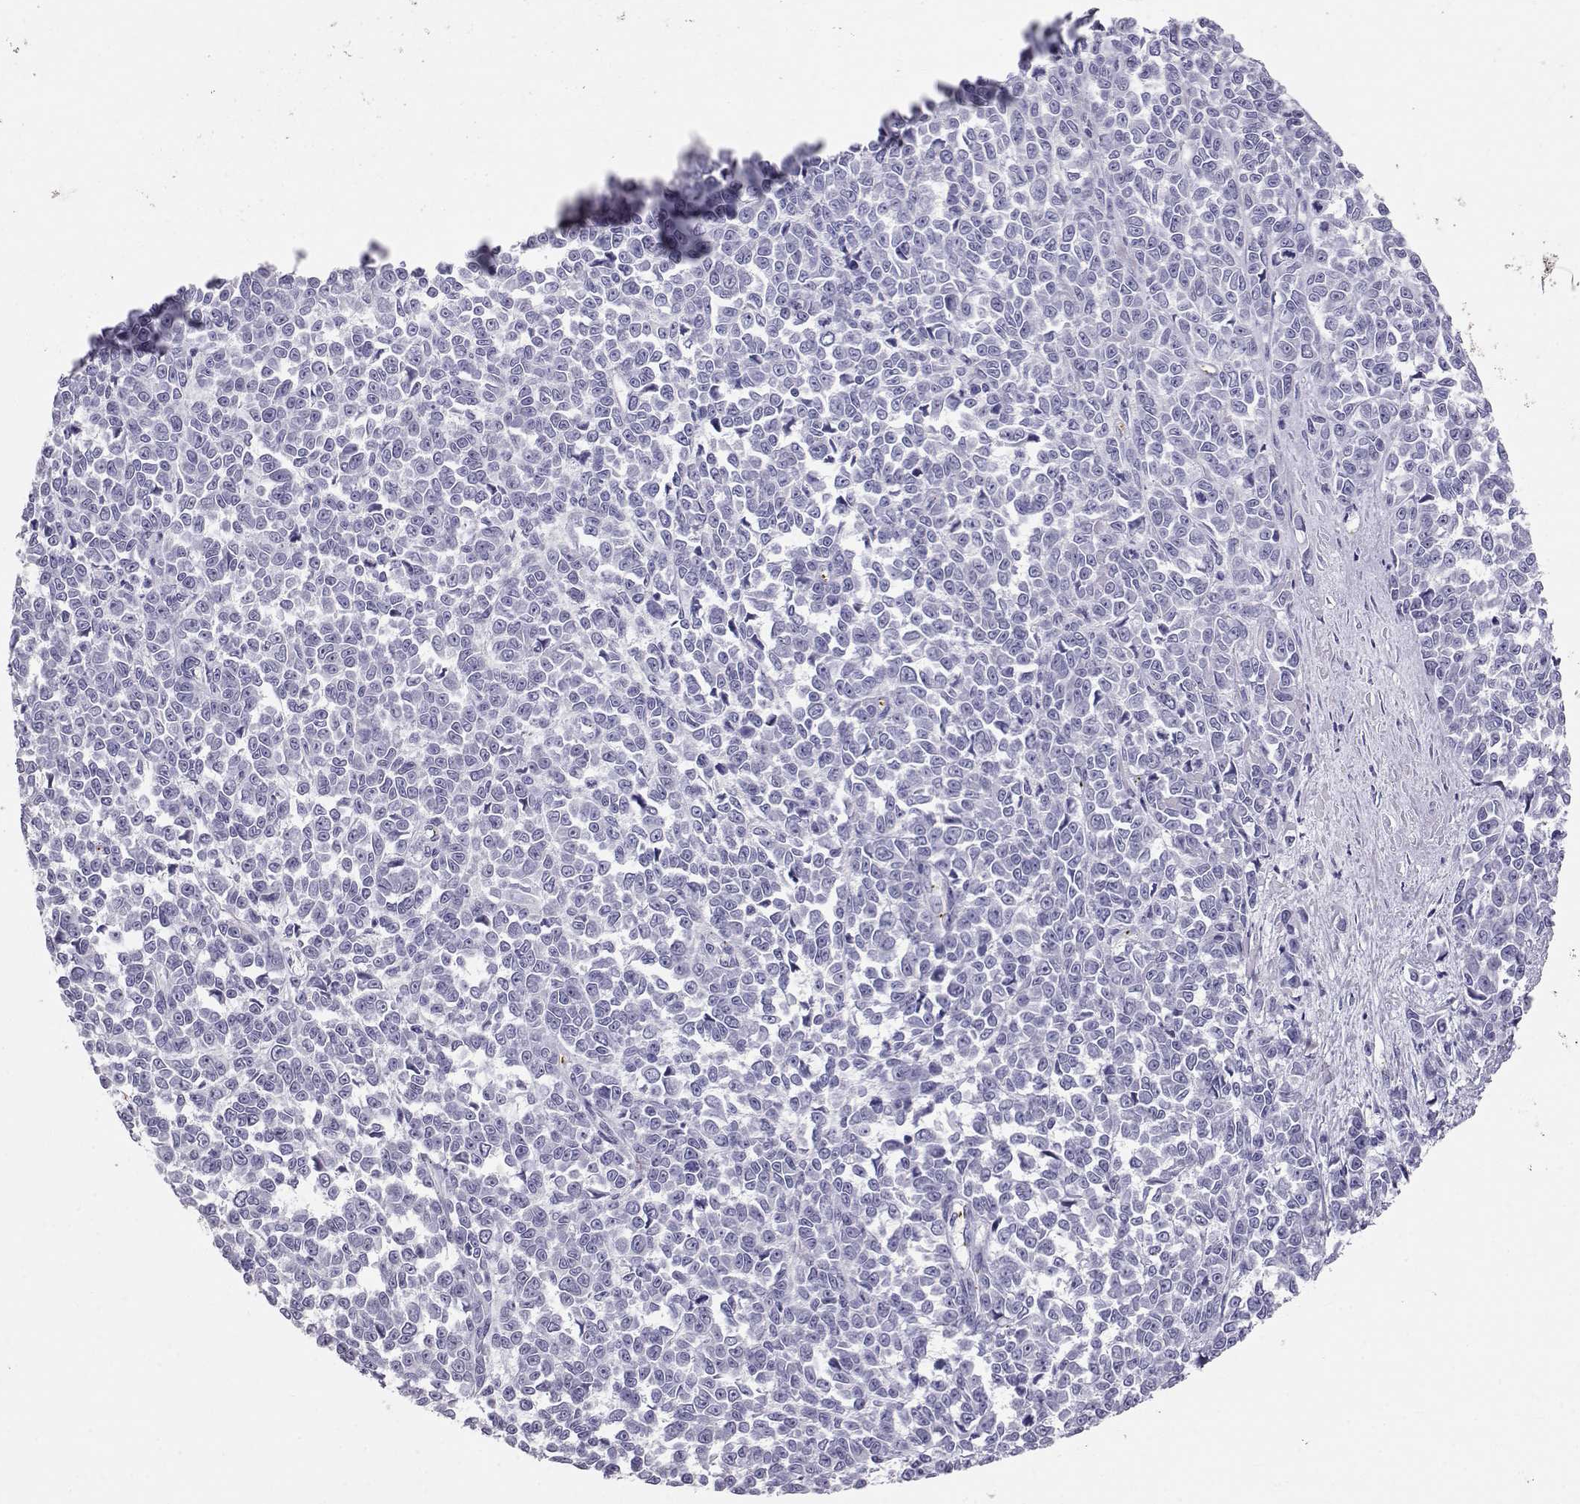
{"staining": {"intensity": "negative", "quantity": "none", "location": "none"}, "tissue": "melanoma", "cell_type": "Tumor cells", "image_type": "cancer", "snomed": [{"axis": "morphology", "description": "Malignant melanoma, NOS"}, {"axis": "topography", "description": "Skin"}], "caption": "Immunohistochemistry (IHC) of human melanoma exhibits no staining in tumor cells.", "gene": "RD3", "patient": {"sex": "female", "age": 95}}